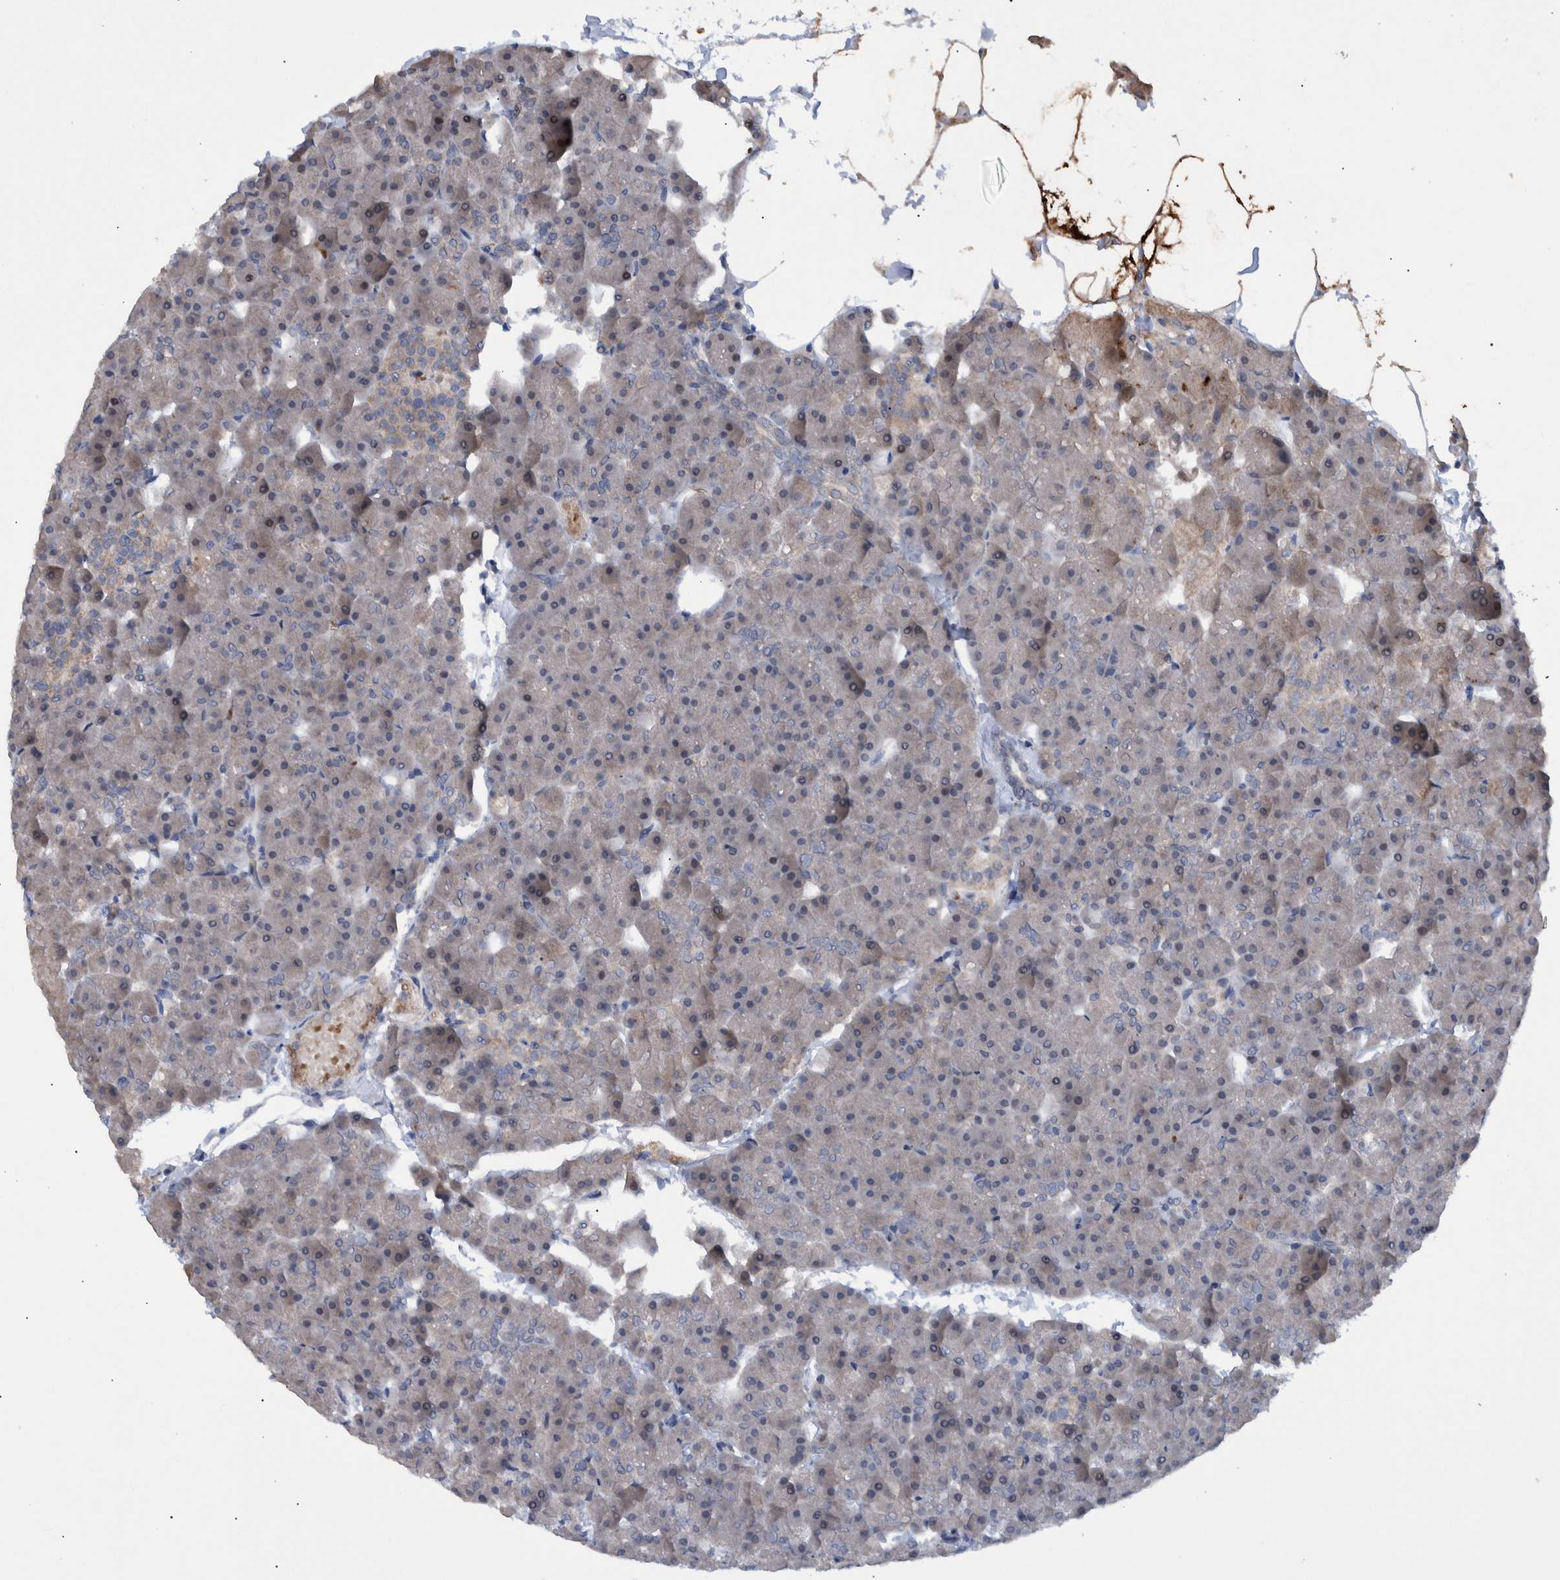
{"staining": {"intensity": "moderate", "quantity": "<25%", "location": "nuclear"}, "tissue": "pancreas", "cell_type": "Exocrine glandular cells", "image_type": "normal", "snomed": [{"axis": "morphology", "description": "Normal tissue, NOS"}, {"axis": "topography", "description": "Pancreas"}], "caption": "Benign pancreas reveals moderate nuclear positivity in approximately <25% of exocrine glandular cells (DAB IHC with brightfield microscopy, high magnification)..", "gene": "ESRP1", "patient": {"sex": "male", "age": 35}}